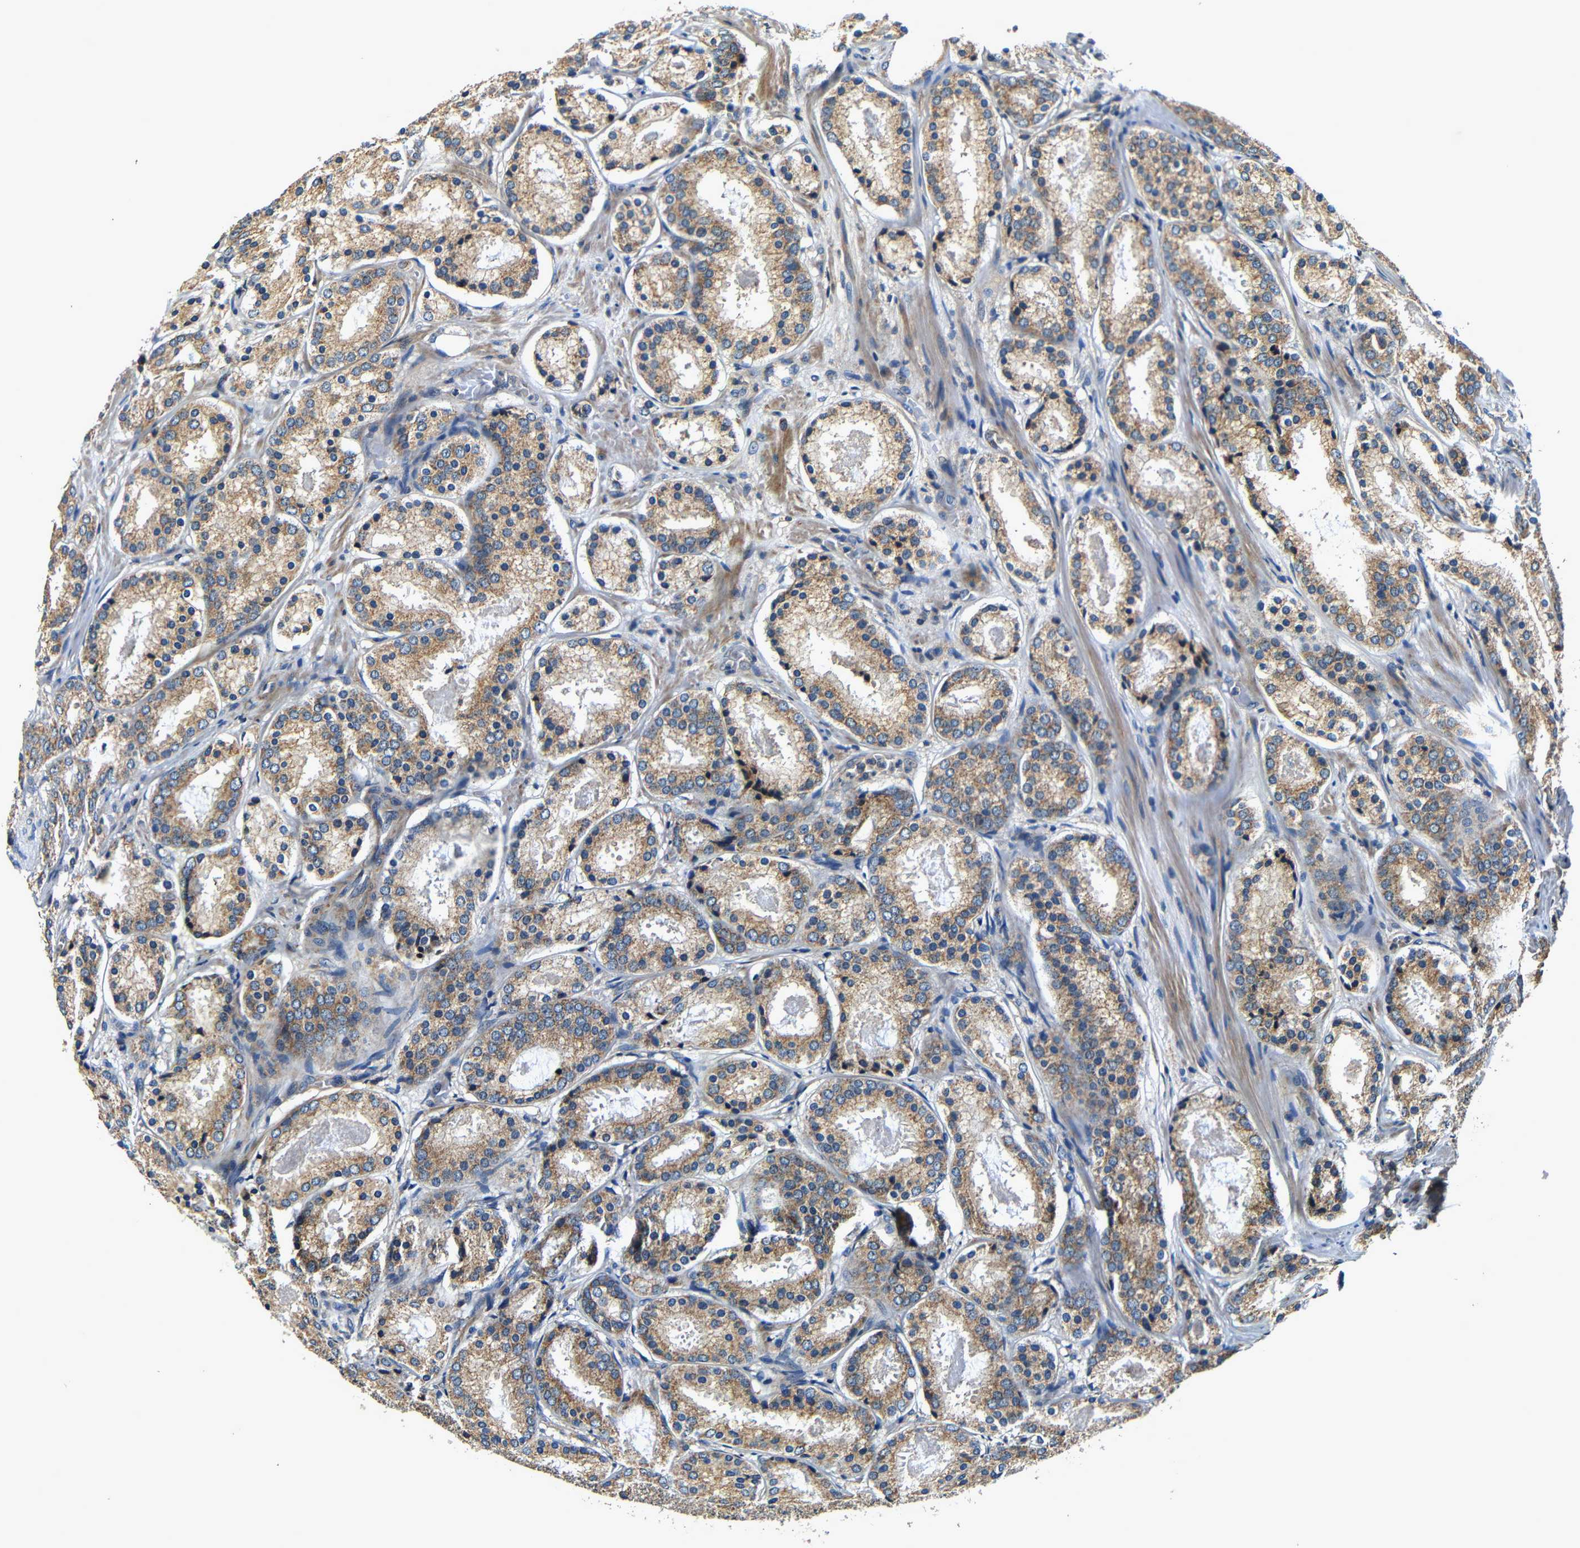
{"staining": {"intensity": "moderate", "quantity": ">75%", "location": "cytoplasmic/membranous"}, "tissue": "prostate cancer", "cell_type": "Tumor cells", "image_type": "cancer", "snomed": [{"axis": "morphology", "description": "Adenocarcinoma, Low grade"}, {"axis": "topography", "description": "Prostate"}], "caption": "Adenocarcinoma (low-grade) (prostate) stained for a protein reveals moderate cytoplasmic/membranous positivity in tumor cells.", "gene": "MTX1", "patient": {"sex": "male", "age": 69}}